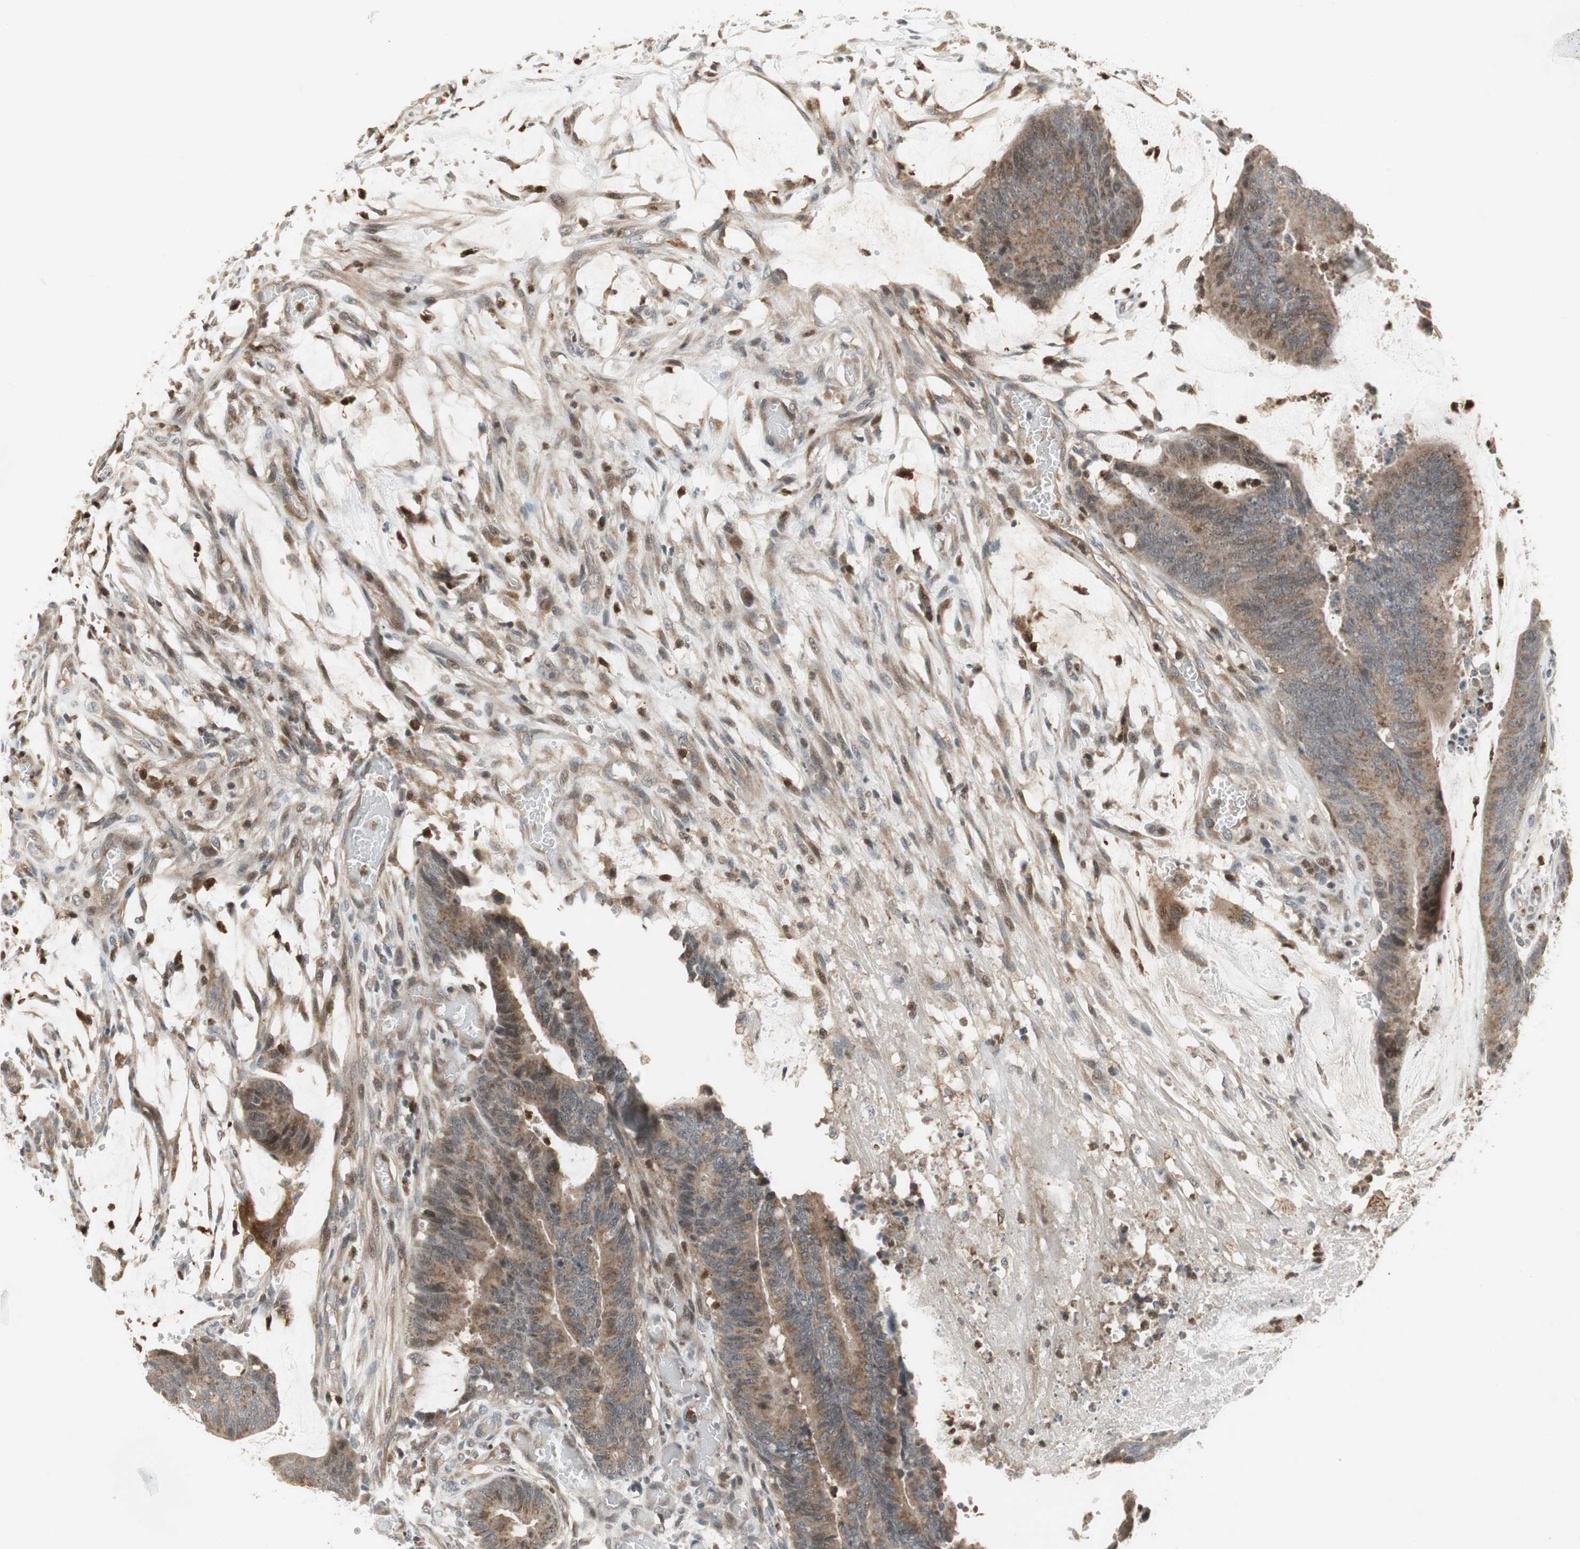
{"staining": {"intensity": "weak", "quantity": ">75%", "location": "cytoplasmic/membranous"}, "tissue": "colorectal cancer", "cell_type": "Tumor cells", "image_type": "cancer", "snomed": [{"axis": "morphology", "description": "Adenocarcinoma, NOS"}, {"axis": "topography", "description": "Rectum"}], "caption": "About >75% of tumor cells in colorectal adenocarcinoma display weak cytoplasmic/membranous protein expression as visualized by brown immunohistochemical staining.", "gene": "SNX4", "patient": {"sex": "female", "age": 66}}